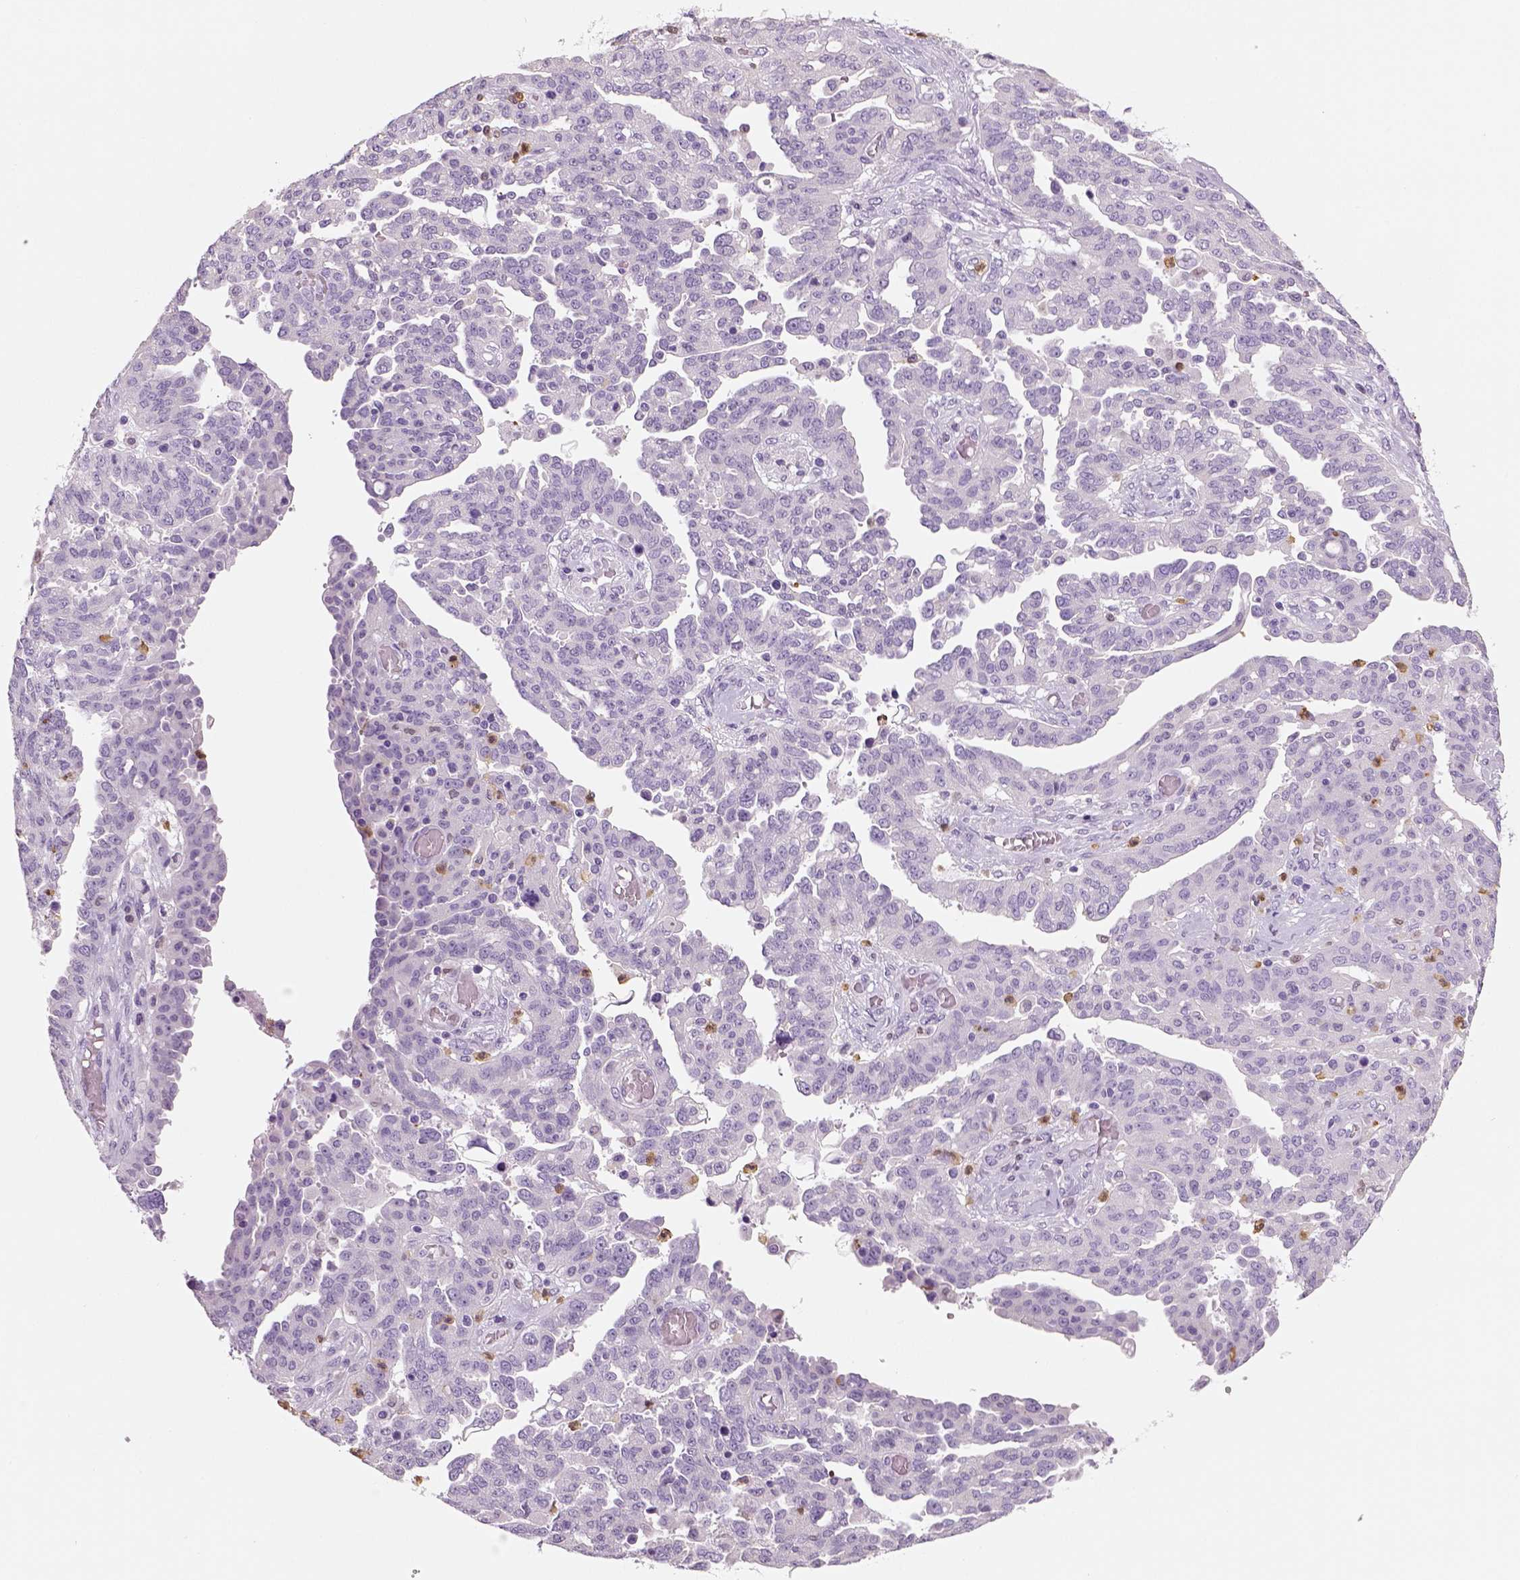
{"staining": {"intensity": "negative", "quantity": "none", "location": "none"}, "tissue": "ovarian cancer", "cell_type": "Tumor cells", "image_type": "cancer", "snomed": [{"axis": "morphology", "description": "Cystadenocarcinoma, serous, NOS"}, {"axis": "topography", "description": "Ovary"}], "caption": "Ovarian cancer was stained to show a protein in brown. There is no significant positivity in tumor cells.", "gene": "NECAB2", "patient": {"sex": "female", "age": 67}}